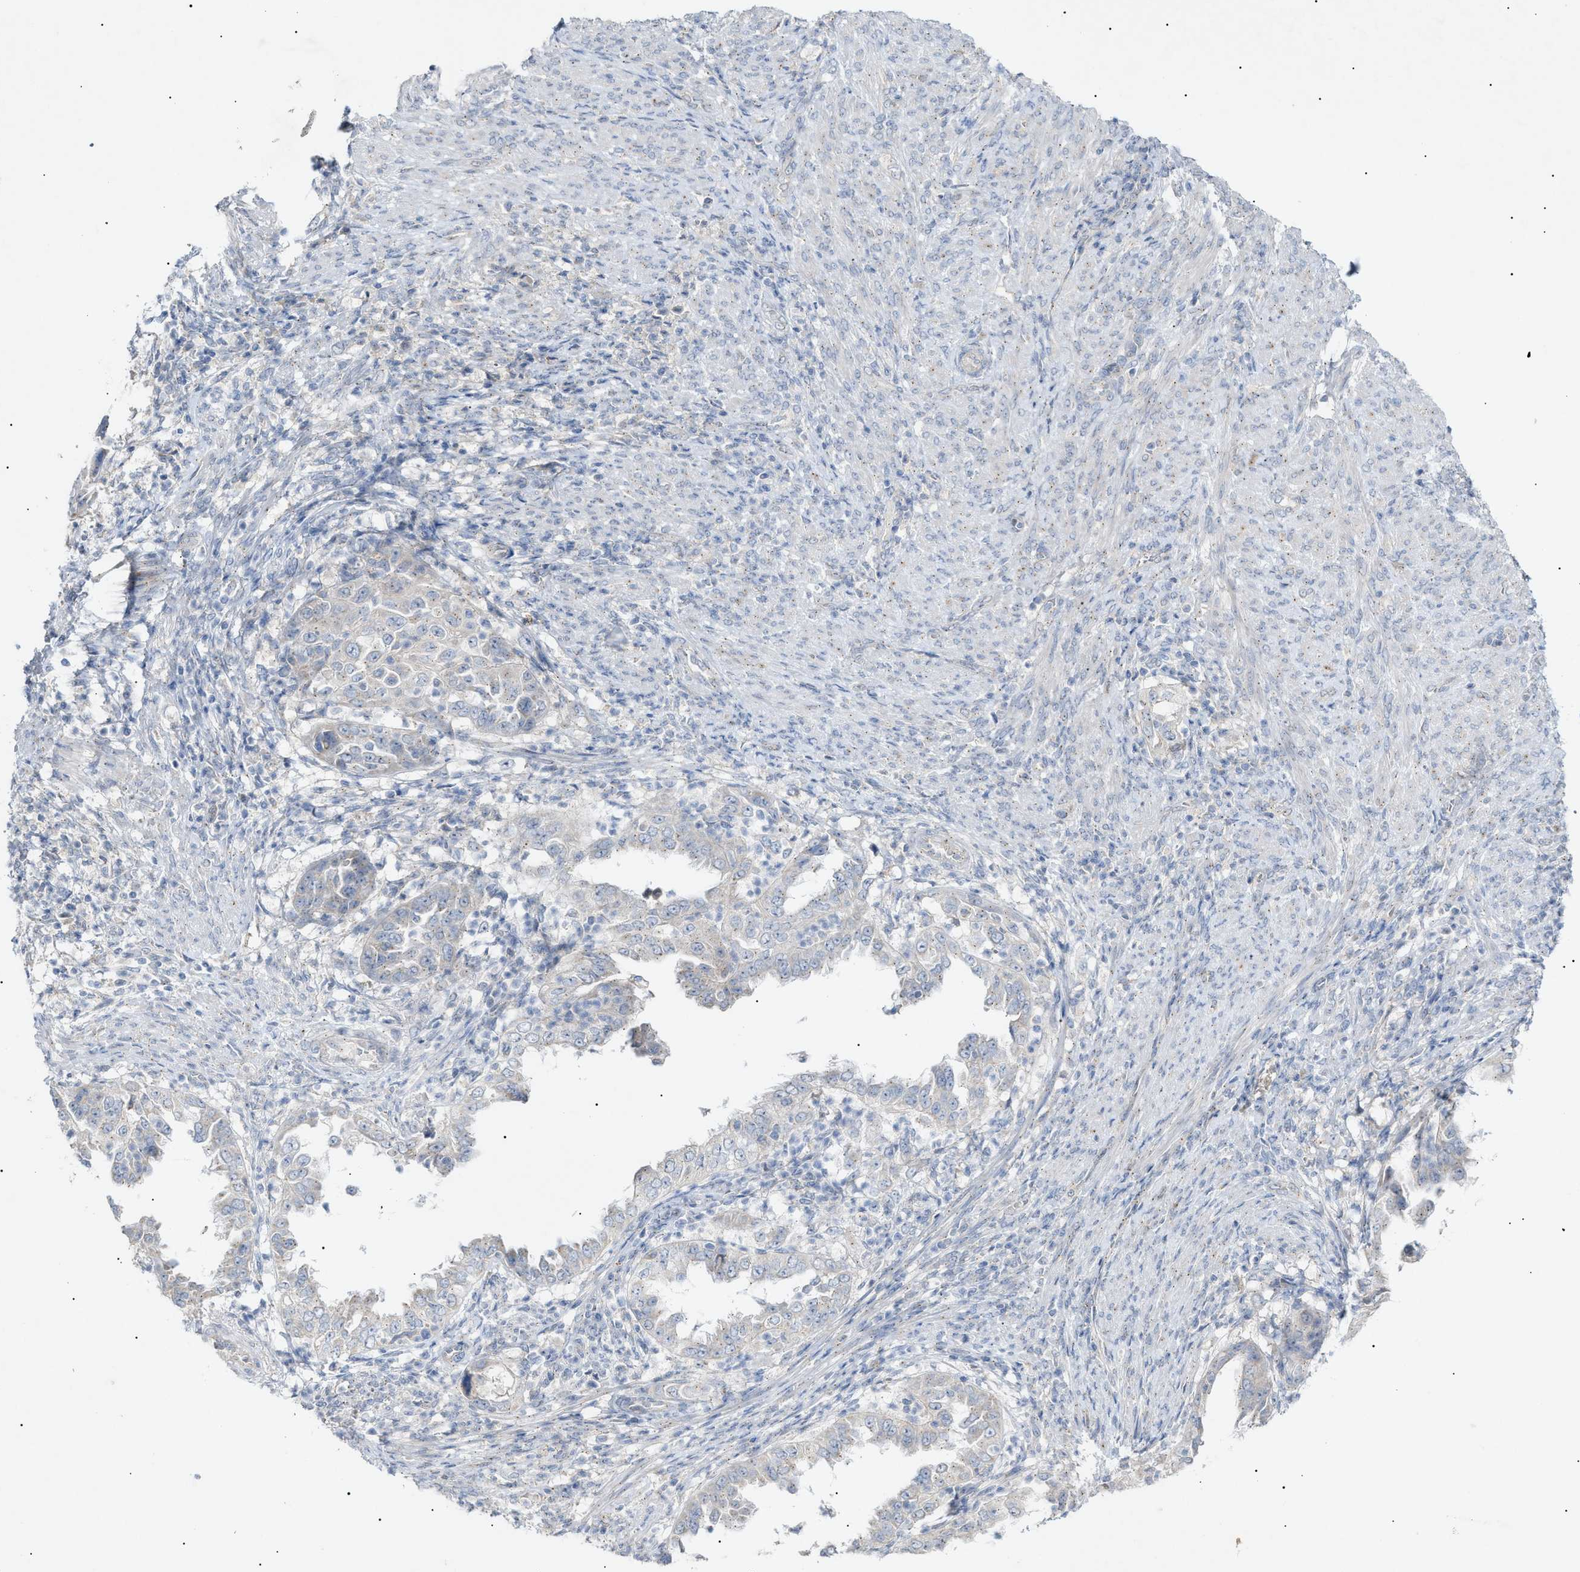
{"staining": {"intensity": "negative", "quantity": "none", "location": "none"}, "tissue": "endometrial cancer", "cell_type": "Tumor cells", "image_type": "cancer", "snomed": [{"axis": "morphology", "description": "Adenocarcinoma, NOS"}, {"axis": "topography", "description": "Endometrium"}], "caption": "DAB (3,3'-diaminobenzidine) immunohistochemical staining of adenocarcinoma (endometrial) shows no significant expression in tumor cells.", "gene": "SLC25A31", "patient": {"sex": "female", "age": 85}}